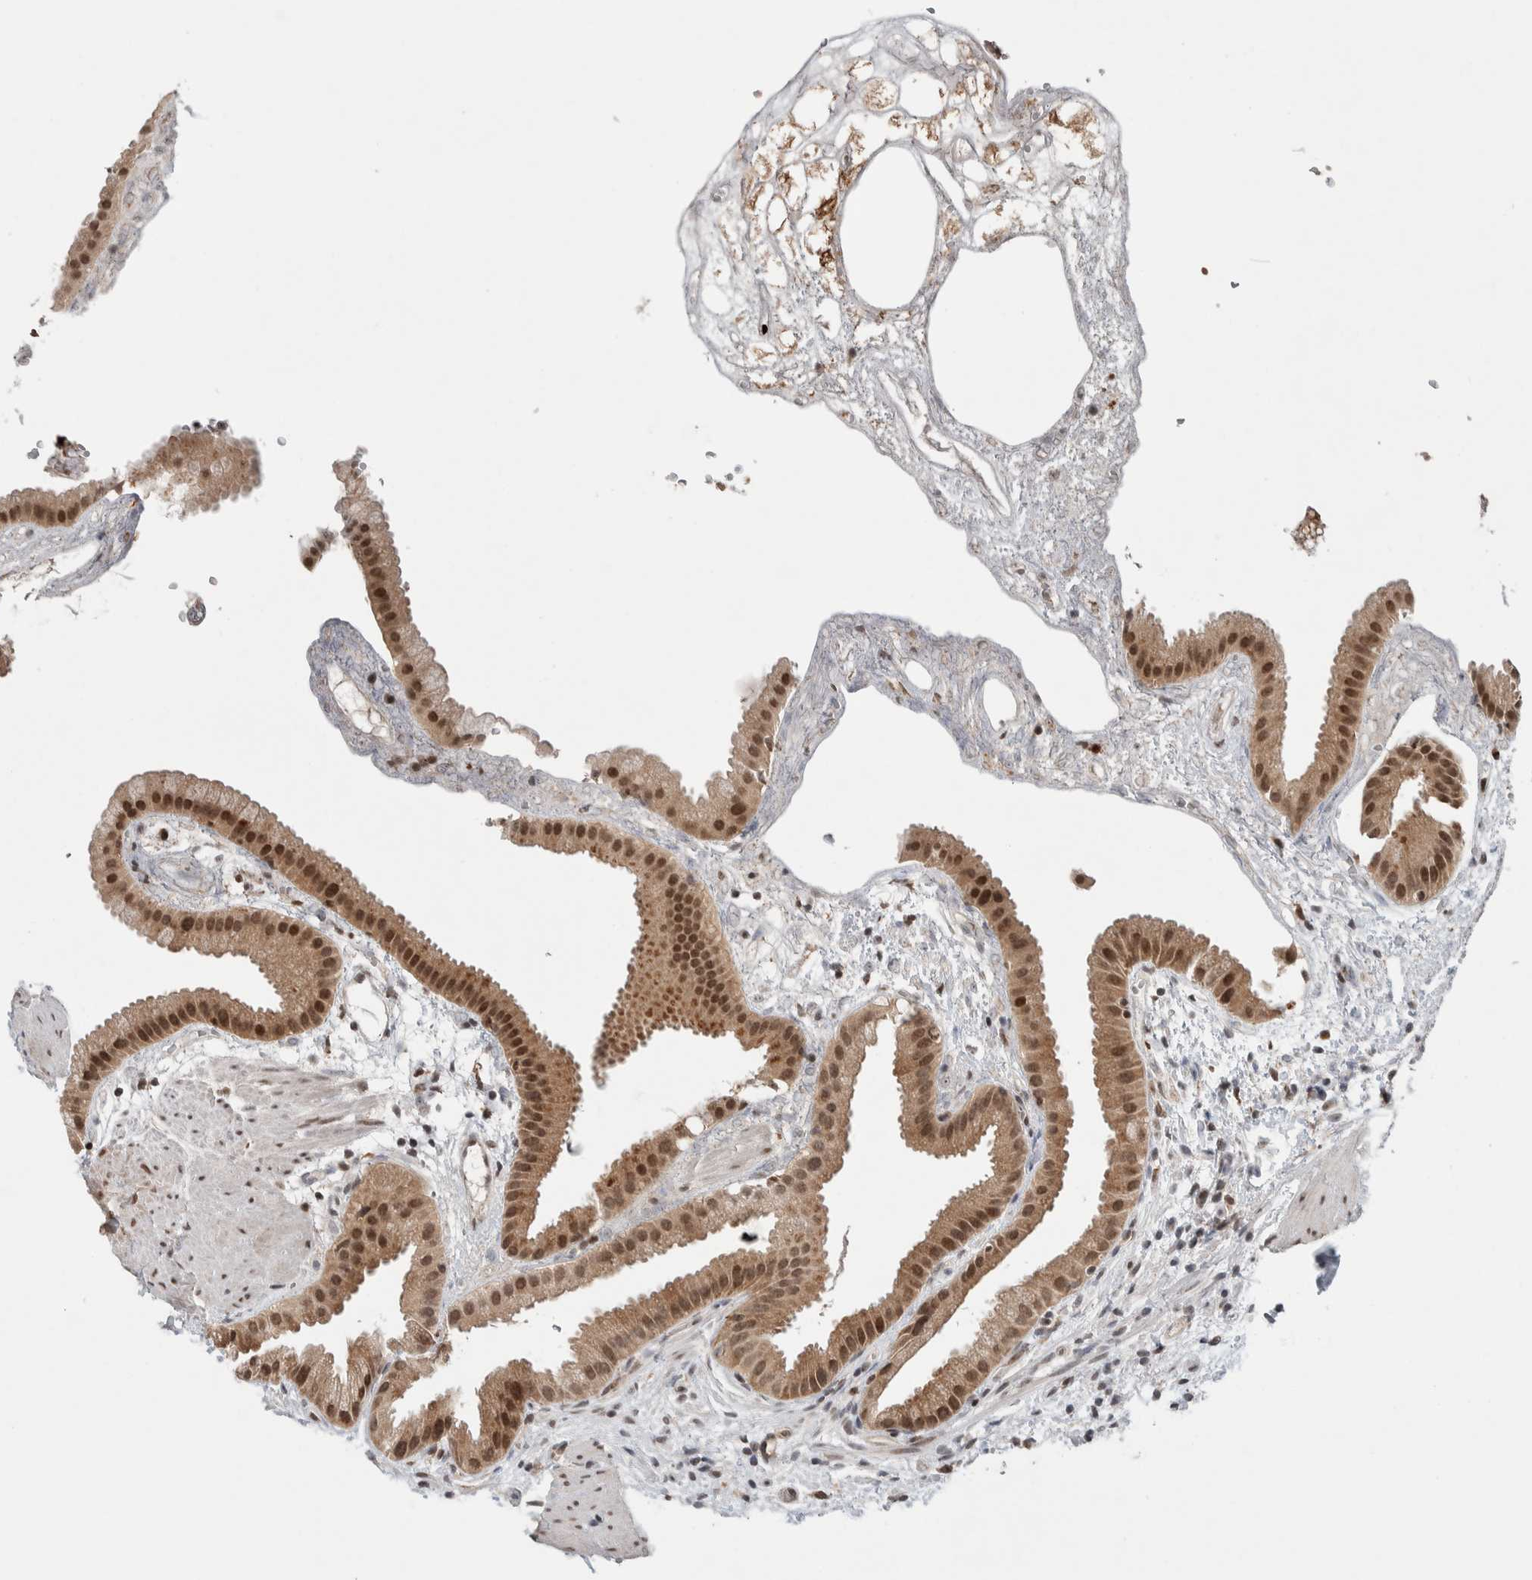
{"staining": {"intensity": "moderate", "quantity": ">75%", "location": "cytoplasmic/membranous,nuclear"}, "tissue": "gallbladder", "cell_type": "Glandular cells", "image_type": "normal", "snomed": [{"axis": "morphology", "description": "Normal tissue, NOS"}, {"axis": "topography", "description": "Gallbladder"}], "caption": "Benign gallbladder was stained to show a protein in brown. There is medium levels of moderate cytoplasmic/membranous,nuclear staining in approximately >75% of glandular cells. (DAB (3,3'-diaminobenzidine) IHC with brightfield microscopy, high magnification).", "gene": "KCNK1", "patient": {"sex": "female", "age": 64}}